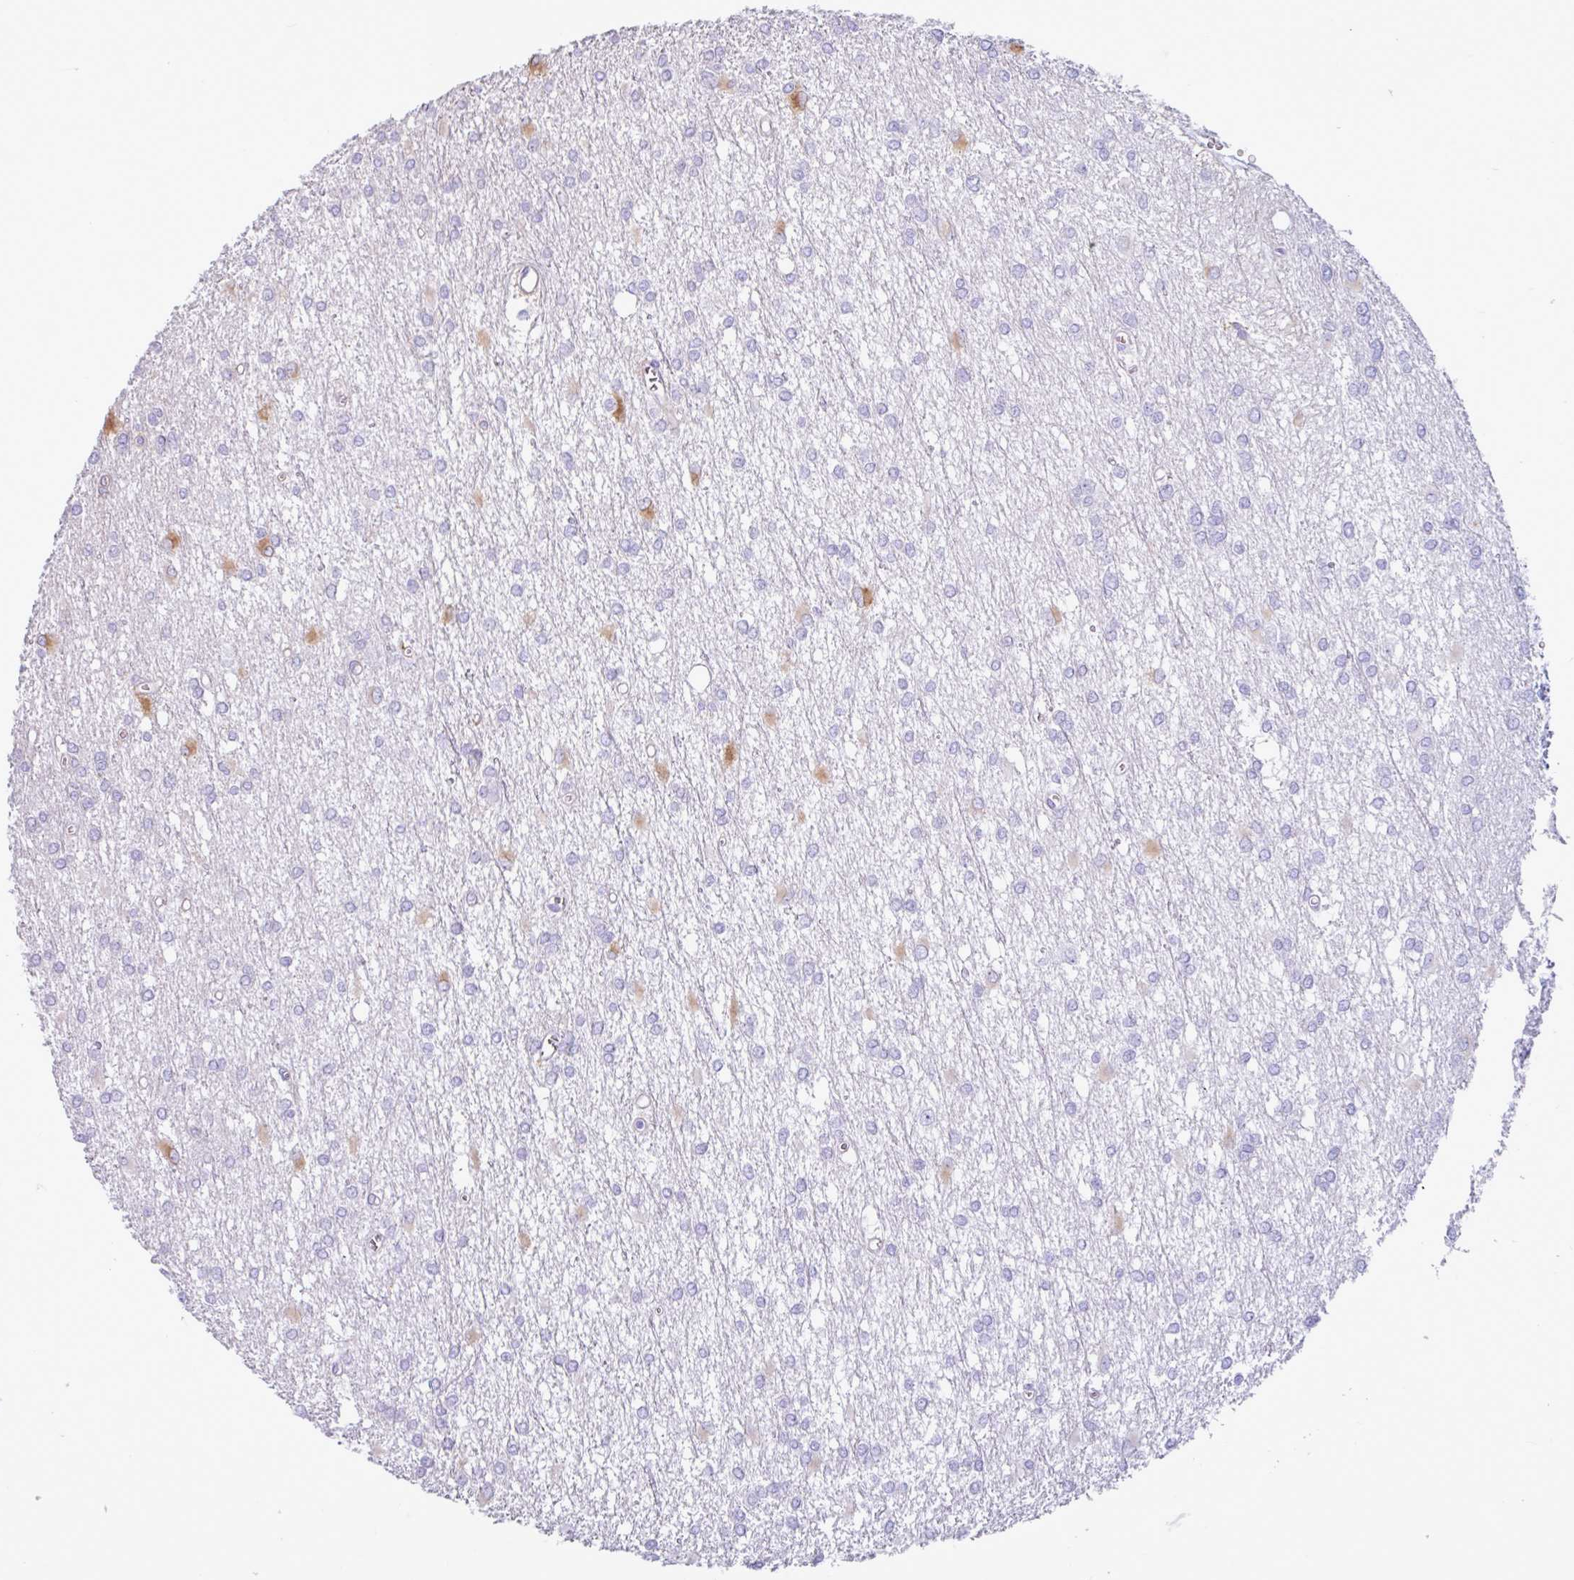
{"staining": {"intensity": "moderate", "quantity": "<25%", "location": "nuclear"}, "tissue": "glioma", "cell_type": "Tumor cells", "image_type": "cancer", "snomed": [{"axis": "morphology", "description": "Glioma, malignant, High grade"}, {"axis": "topography", "description": "Brain"}], "caption": "The histopathology image displays staining of glioma, revealing moderate nuclear protein positivity (brown color) within tumor cells.", "gene": "PPP1R35", "patient": {"sex": "male", "age": 48}}